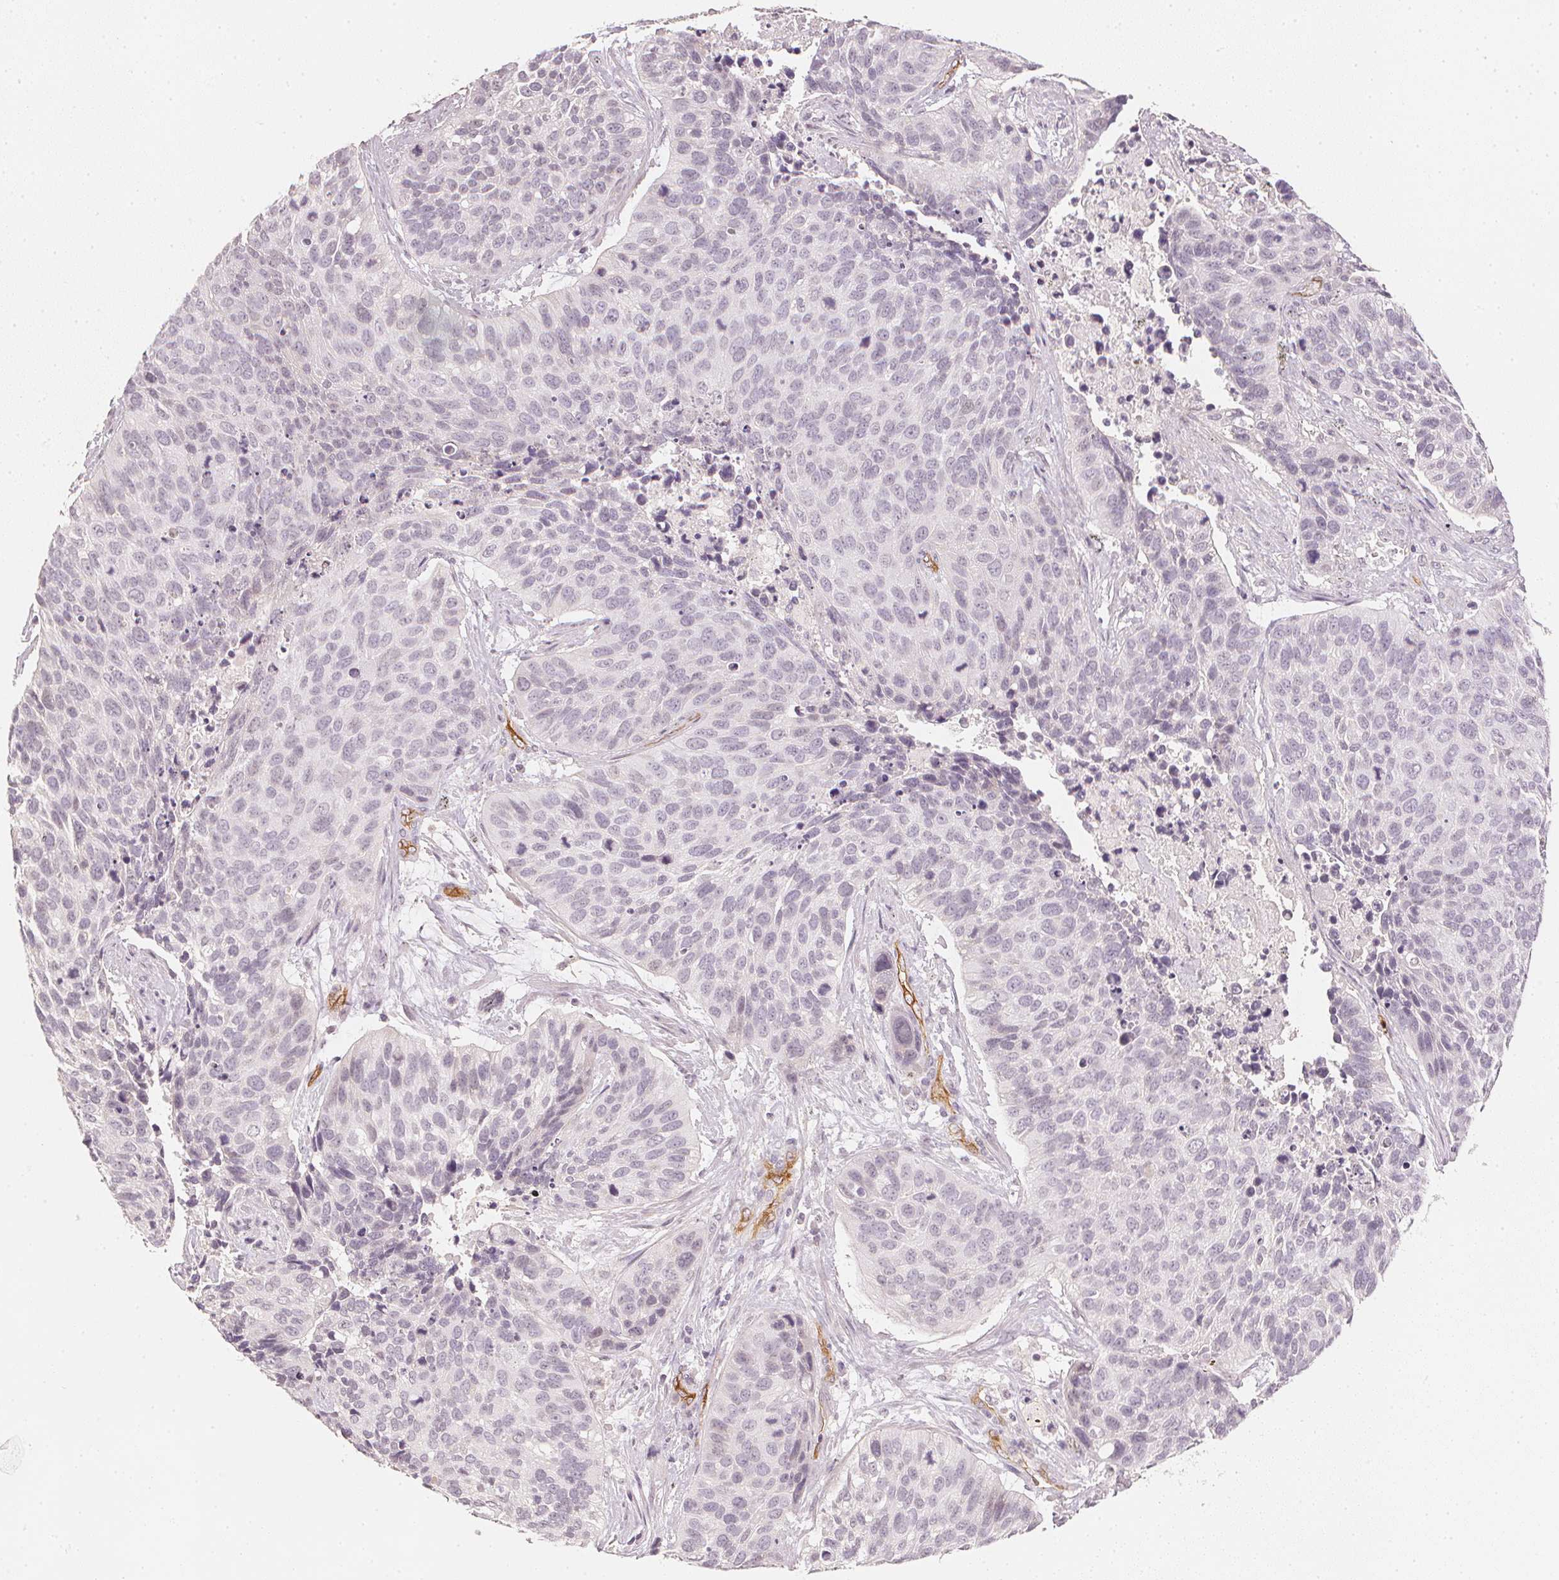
{"staining": {"intensity": "negative", "quantity": "none", "location": "none"}, "tissue": "lung cancer", "cell_type": "Tumor cells", "image_type": "cancer", "snomed": [{"axis": "morphology", "description": "Squamous cell carcinoma, NOS"}, {"axis": "topography", "description": "Lung"}], "caption": "A micrograph of squamous cell carcinoma (lung) stained for a protein shows no brown staining in tumor cells.", "gene": "CIB1", "patient": {"sex": "male", "age": 62}}